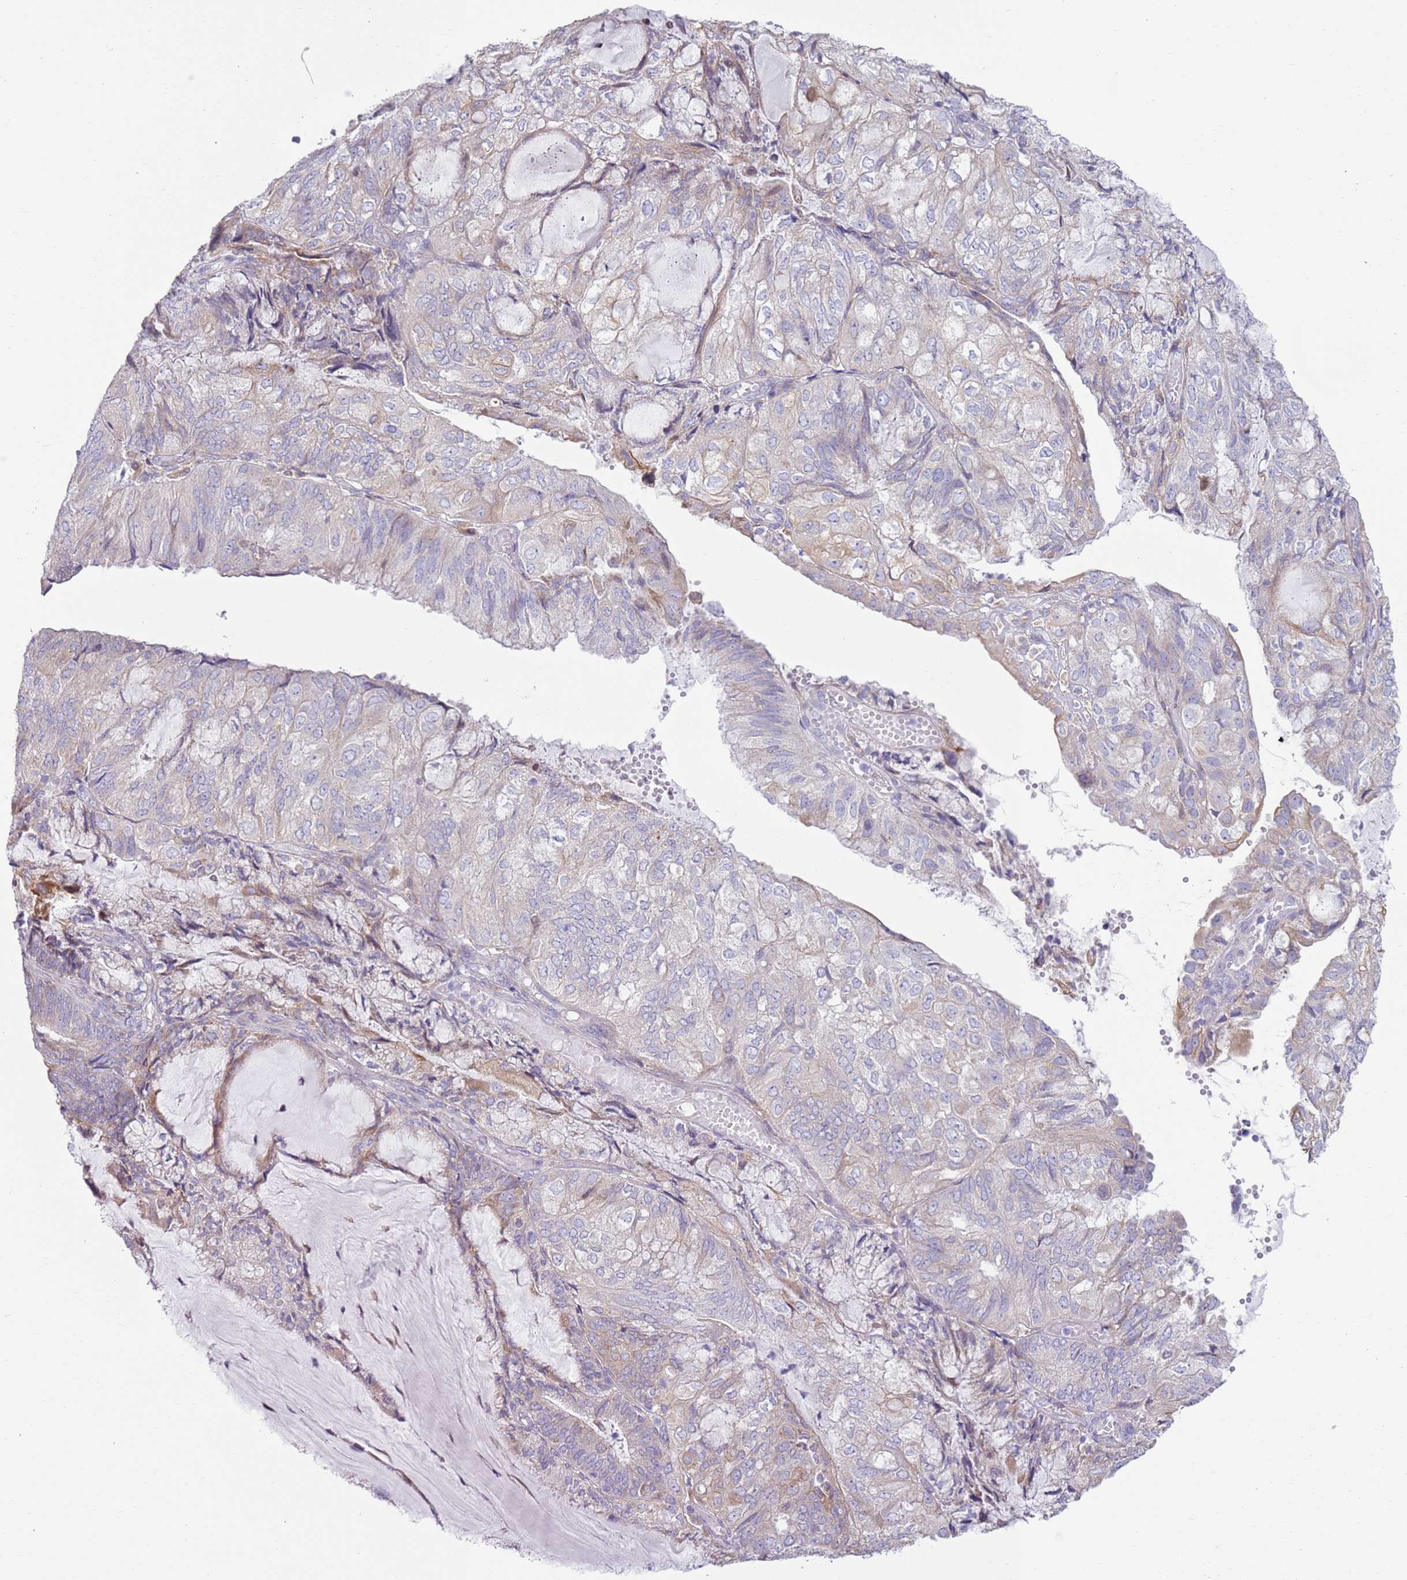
{"staining": {"intensity": "weak", "quantity": "<25%", "location": "cytoplasmic/membranous"}, "tissue": "endometrial cancer", "cell_type": "Tumor cells", "image_type": "cancer", "snomed": [{"axis": "morphology", "description": "Adenocarcinoma, NOS"}, {"axis": "topography", "description": "Endometrium"}], "caption": "DAB (3,3'-diaminobenzidine) immunohistochemical staining of endometrial adenocarcinoma demonstrates no significant expression in tumor cells. Nuclei are stained in blue.", "gene": "OAF", "patient": {"sex": "female", "age": 81}}